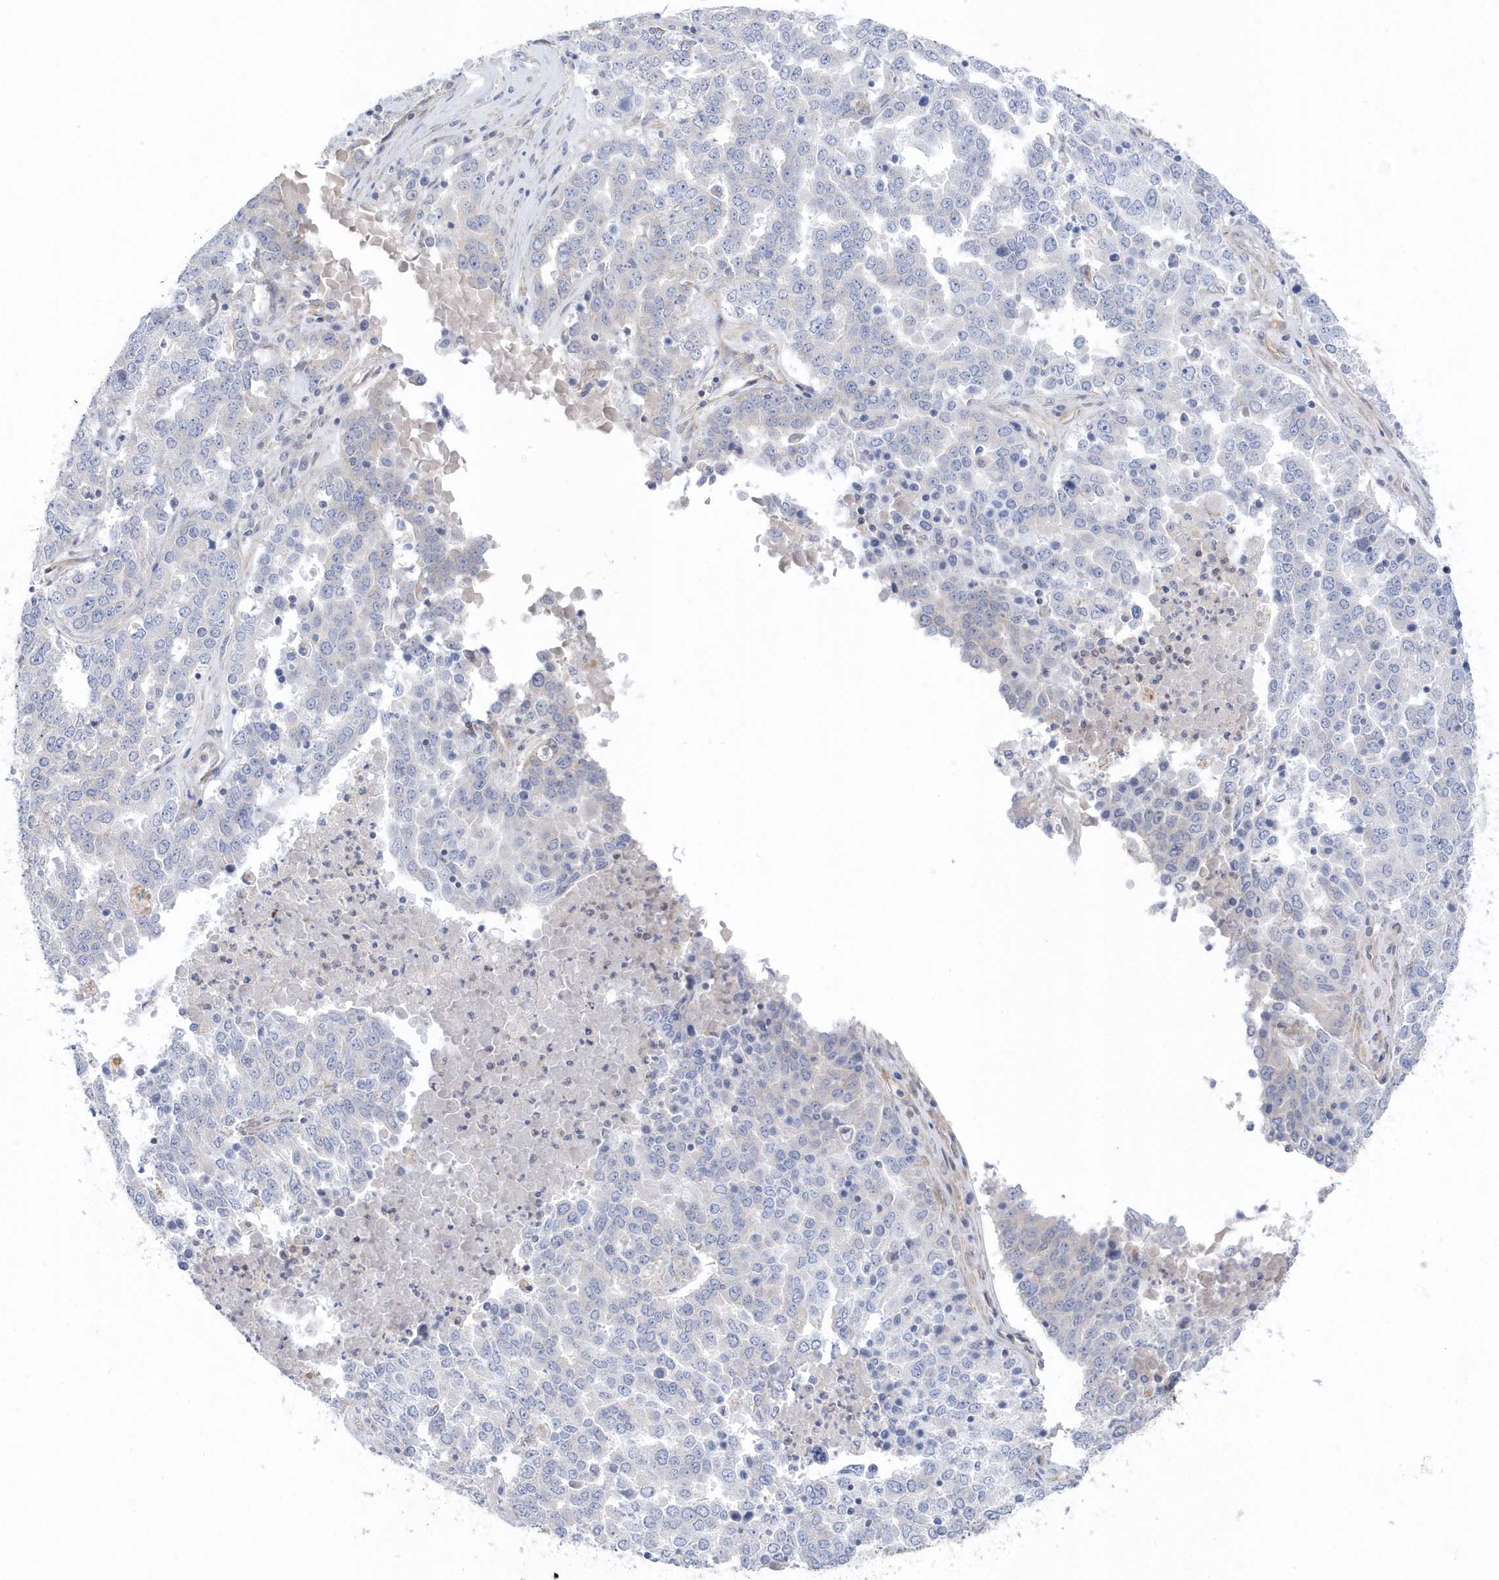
{"staining": {"intensity": "negative", "quantity": "none", "location": "none"}, "tissue": "ovarian cancer", "cell_type": "Tumor cells", "image_type": "cancer", "snomed": [{"axis": "morphology", "description": "Carcinoma, endometroid"}, {"axis": "topography", "description": "Ovary"}], "caption": "Human ovarian cancer (endometroid carcinoma) stained for a protein using IHC exhibits no positivity in tumor cells.", "gene": "ANAPC1", "patient": {"sex": "female", "age": 62}}